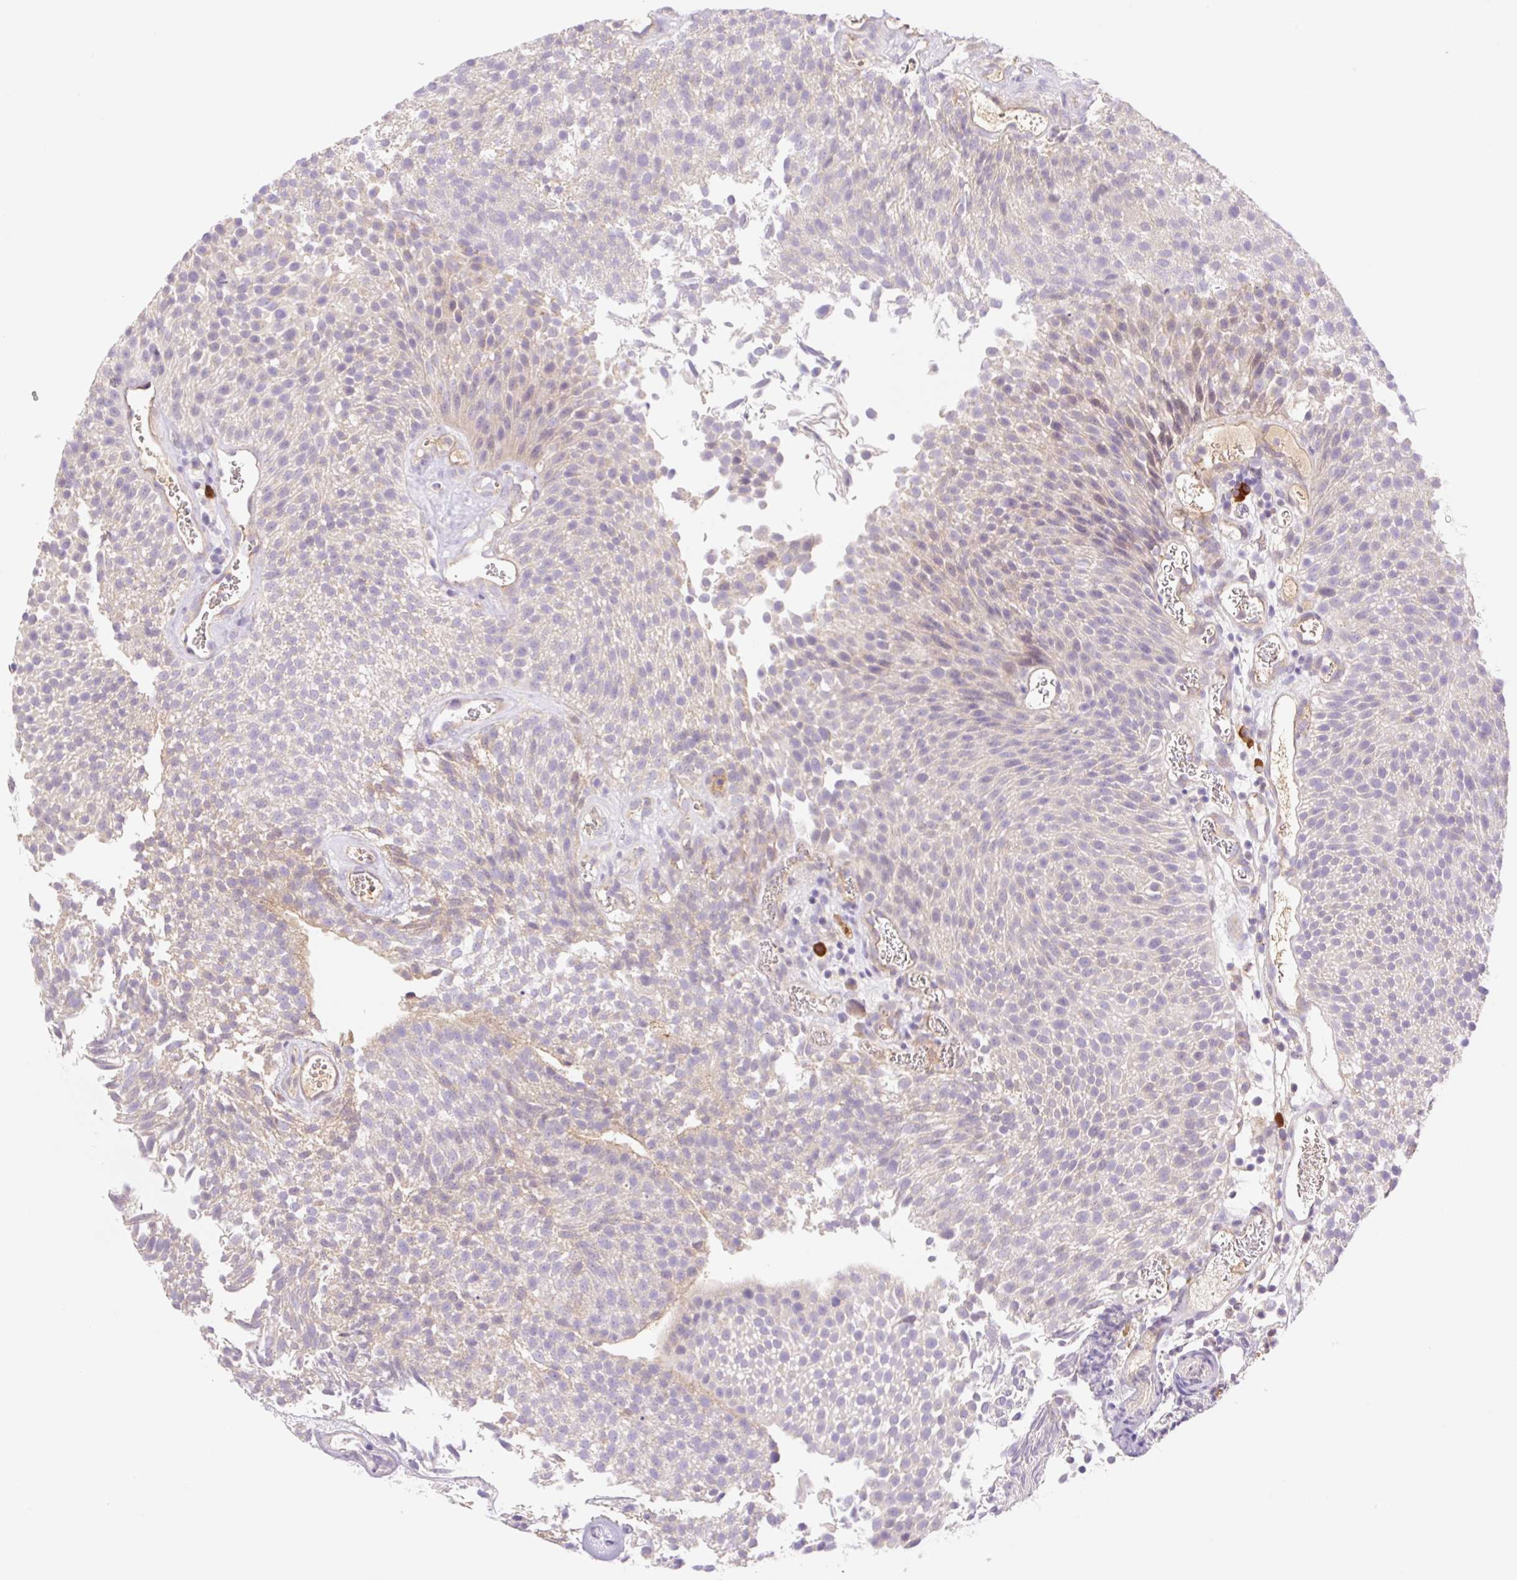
{"staining": {"intensity": "weak", "quantity": "<25%", "location": "cytoplasmic/membranous"}, "tissue": "urothelial cancer", "cell_type": "Tumor cells", "image_type": "cancer", "snomed": [{"axis": "morphology", "description": "Urothelial carcinoma, Low grade"}, {"axis": "topography", "description": "Urinary bladder"}], "caption": "Human urothelial cancer stained for a protein using immunohistochemistry shows no positivity in tumor cells.", "gene": "DENND5A", "patient": {"sex": "female", "age": 79}}